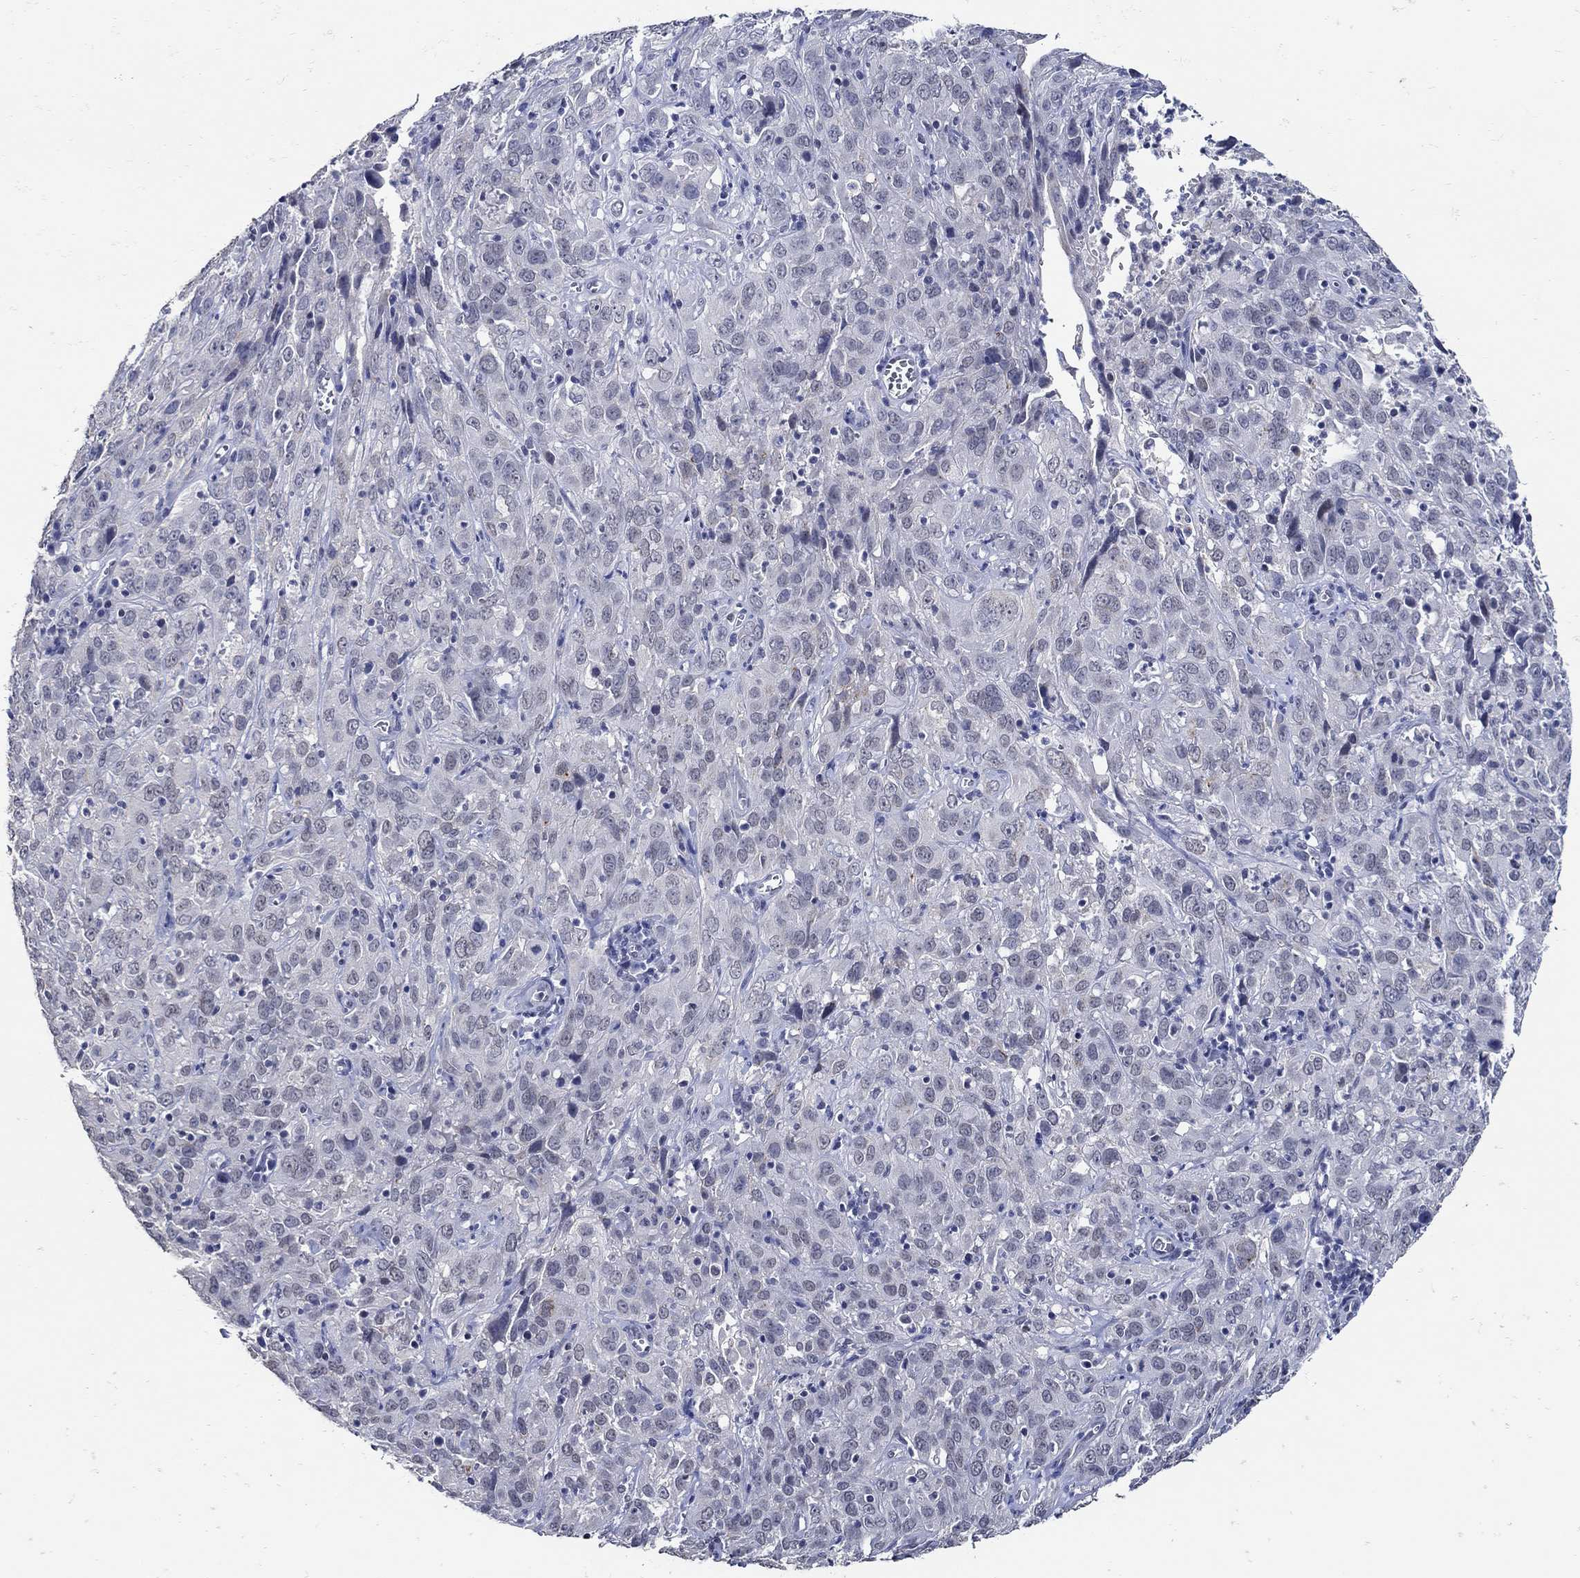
{"staining": {"intensity": "negative", "quantity": "none", "location": "none"}, "tissue": "cervical cancer", "cell_type": "Tumor cells", "image_type": "cancer", "snomed": [{"axis": "morphology", "description": "Squamous cell carcinoma, NOS"}, {"axis": "topography", "description": "Cervix"}], "caption": "A photomicrograph of cervical squamous cell carcinoma stained for a protein shows no brown staining in tumor cells.", "gene": "KCNN3", "patient": {"sex": "female", "age": 32}}